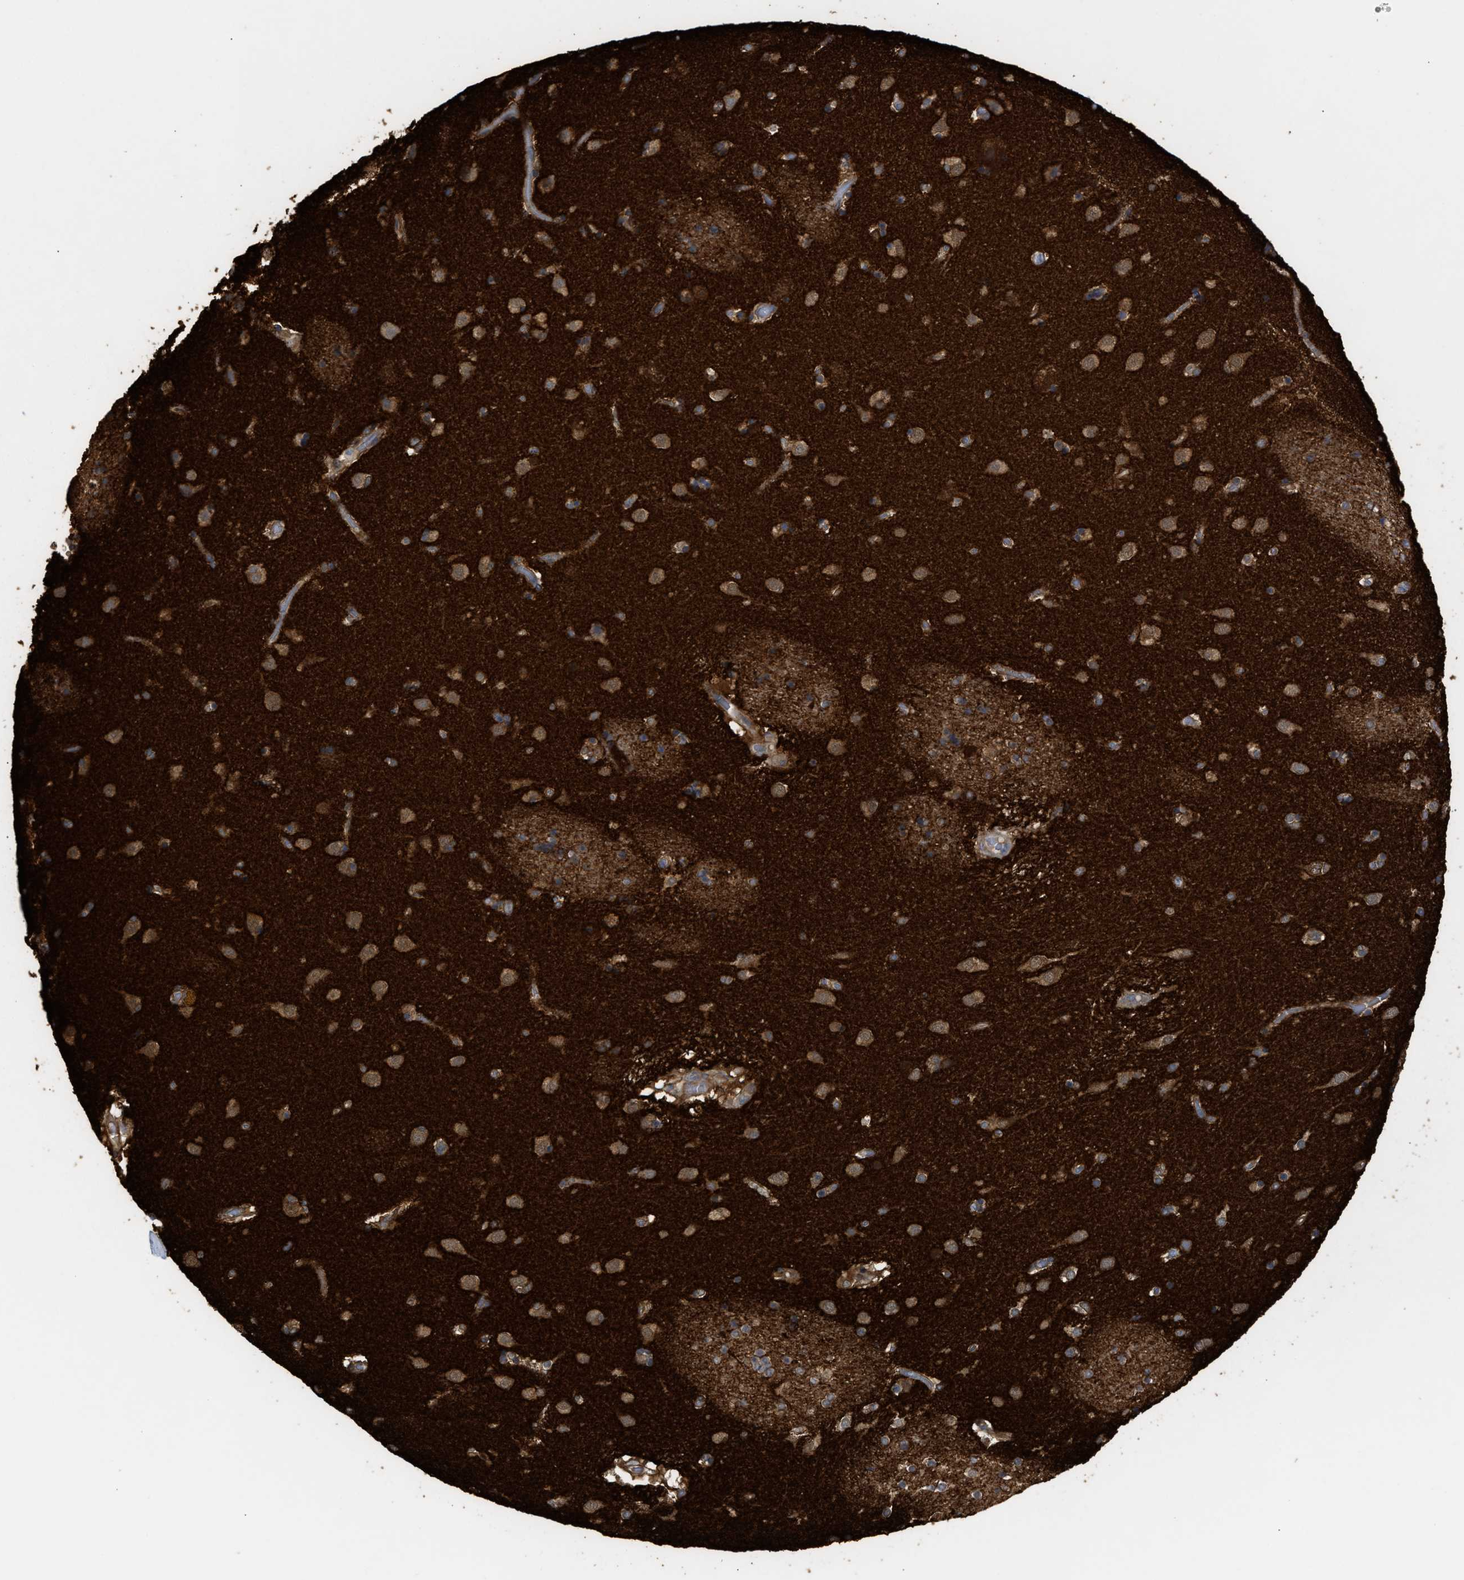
{"staining": {"intensity": "strong", "quantity": "<25%", "location": "cytoplasmic/membranous"}, "tissue": "caudate", "cell_type": "Glial cells", "image_type": "normal", "snomed": [{"axis": "morphology", "description": "Normal tissue, NOS"}, {"axis": "topography", "description": "Lateral ventricle wall"}], "caption": "IHC of normal caudate shows medium levels of strong cytoplasmic/membranous staining in approximately <25% of glial cells.", "gene": "AMPH", "patient": {"sex": "male", "age": 70}}